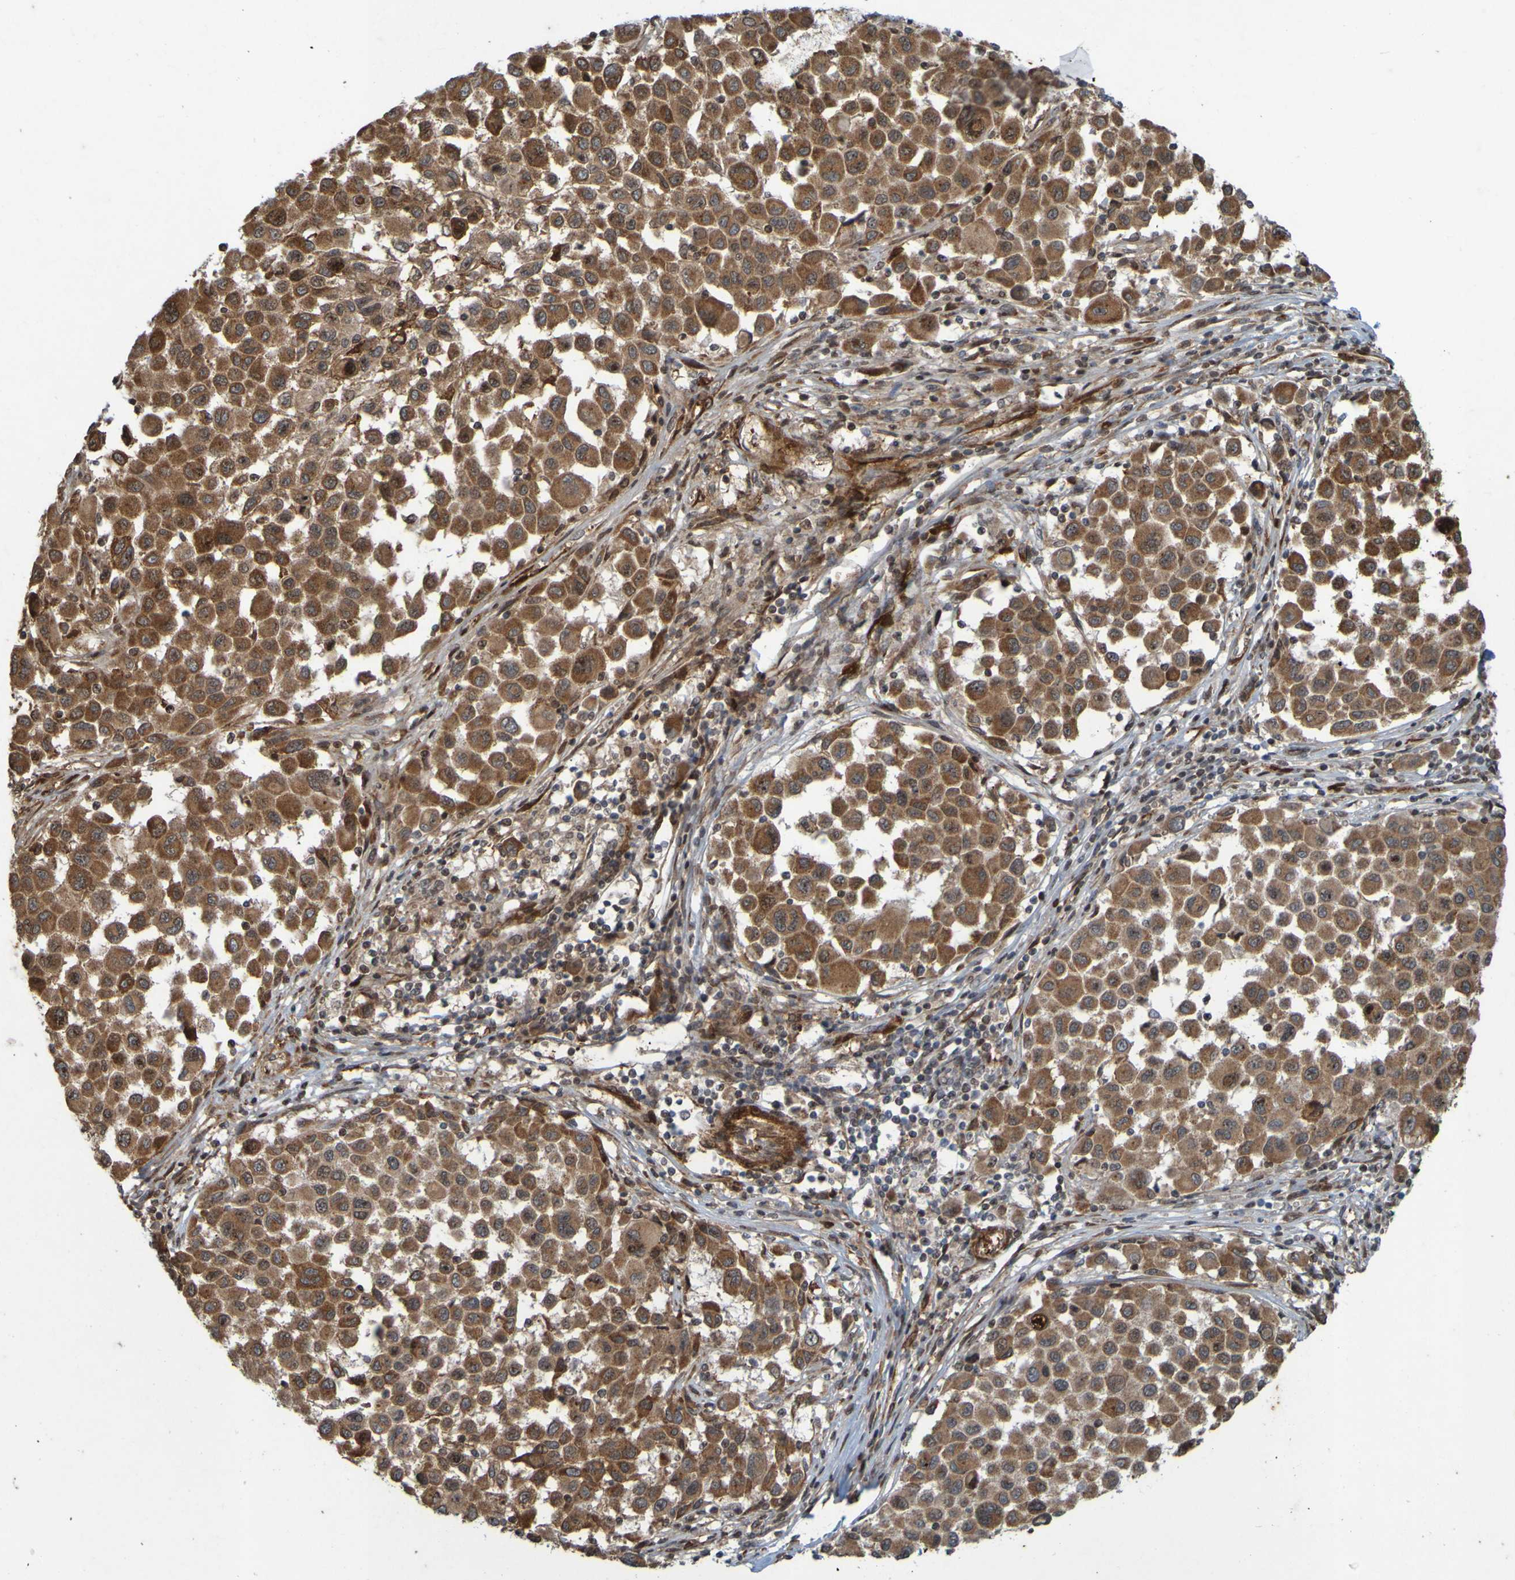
{"staining": {"intensity": "moderate", "quantity": ">75%", "location": "cytoplasmic/membranous"}, "tissue": "melanoma", "cell_type": "Tumor cells", "image_type": "cancer", "snomed": [{"axis": "morphology", "description": "Malignant melanoma, Metastatic site"}, {"axis": "topography", "description": "Lymph node"}], "caption": "Immunohistochemical staining of malignant melanoma (metastatic site) exhibits moderate cytoplasmic/membranous protein expression in approximately >75% of tumor cells. Using DAB (3,3'-diaminobenzidine) (brown) and hematoxylin (blue) stains, captured at high magnification using brightfield microscopy.", "gene": "GUCY1A1", "patient": {"sex": "male", "age": 61}}